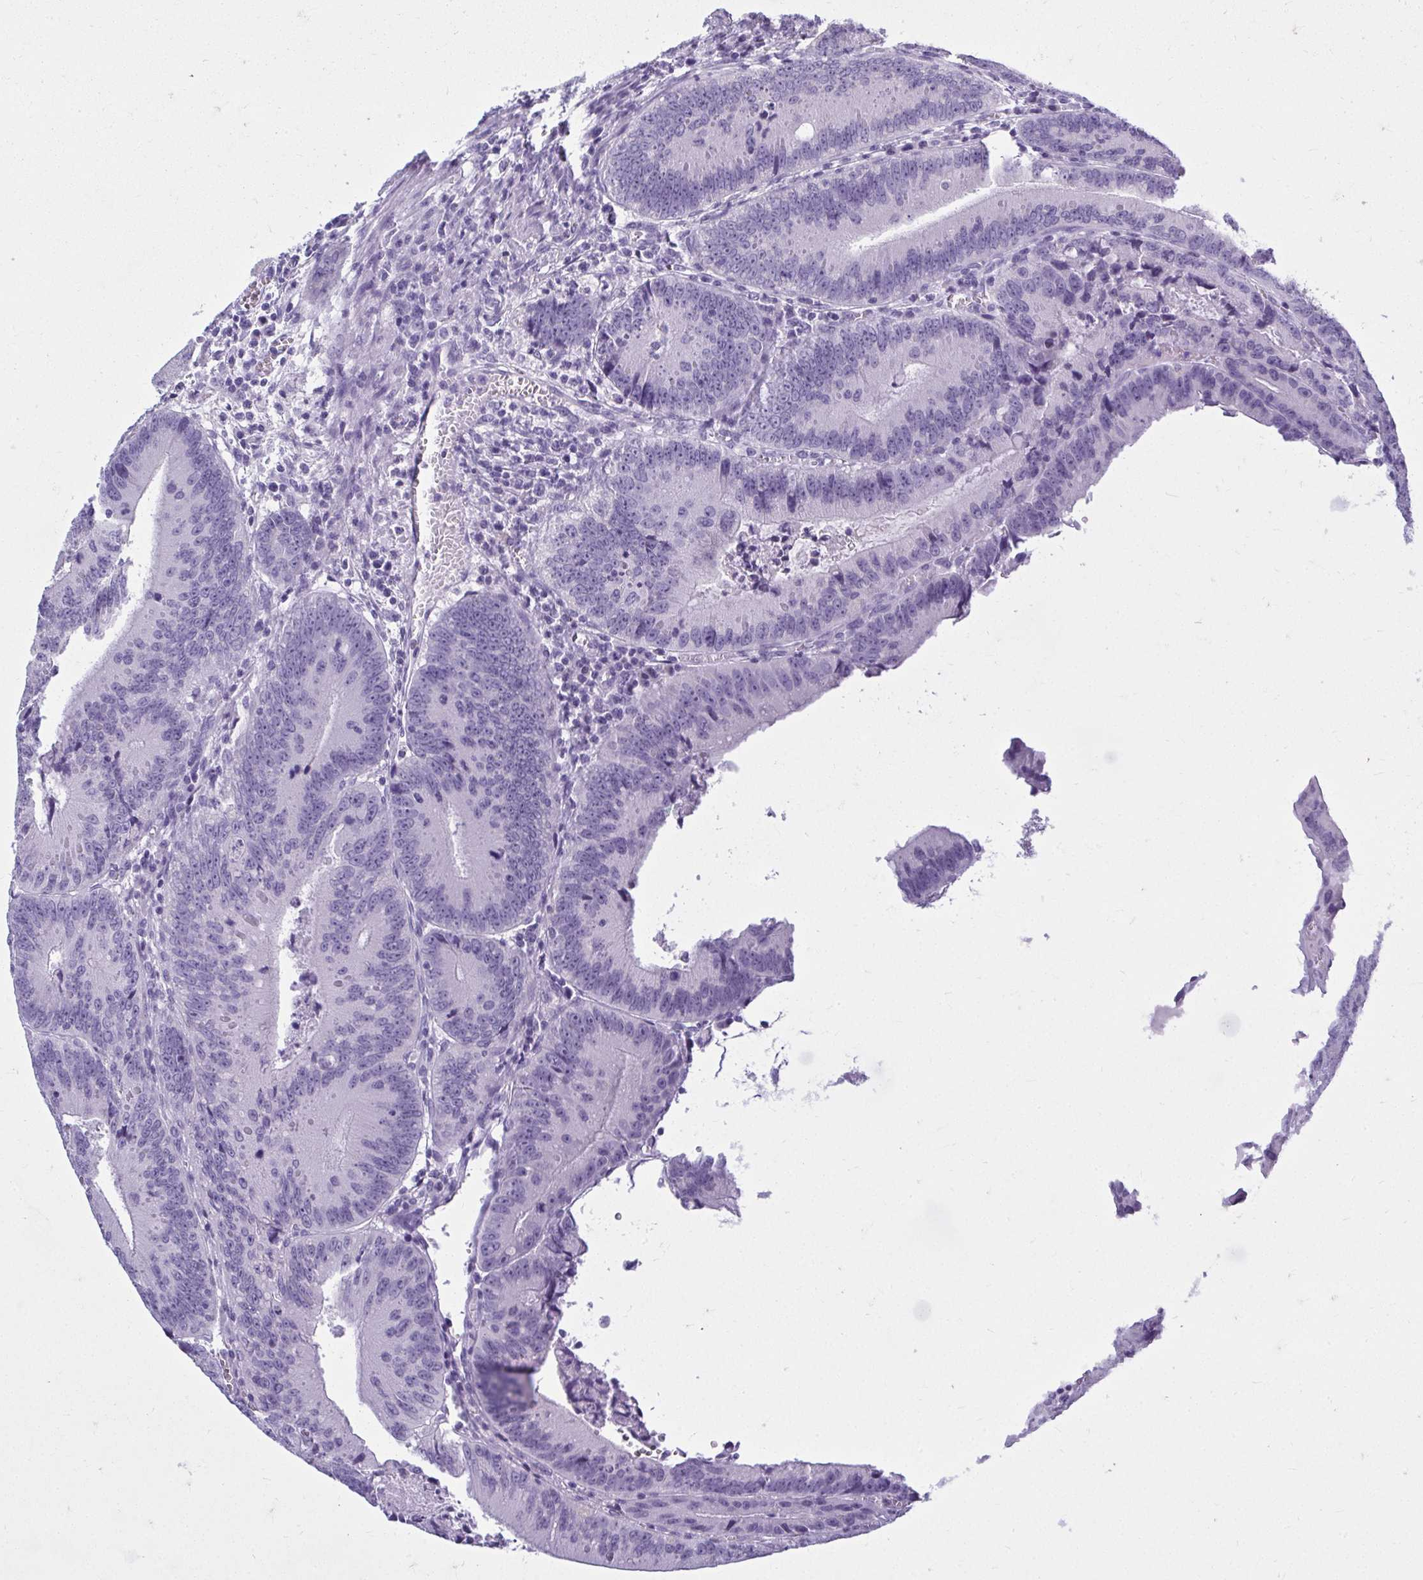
{"staining": {"intensity": "negative", "quantity": "none", "location": "none"}, "tissue": "colorectal cancer", "cell_type": "Tumor cells", "image_type": "cancer", "snomed": [{"axis": "morphology", "description": "Adenocarcinoma, NOS"}, {"axis": "topography", "description": "Rectum"}], "caption": "Immunohistochemical staining of human colorectal cancer displays no significant staining in tumor cells. (Immunohistochemistry, brightfield microscopy, high magnification).", "gene": "QDPR", "patient": {"sex": "female", "age": 81}}